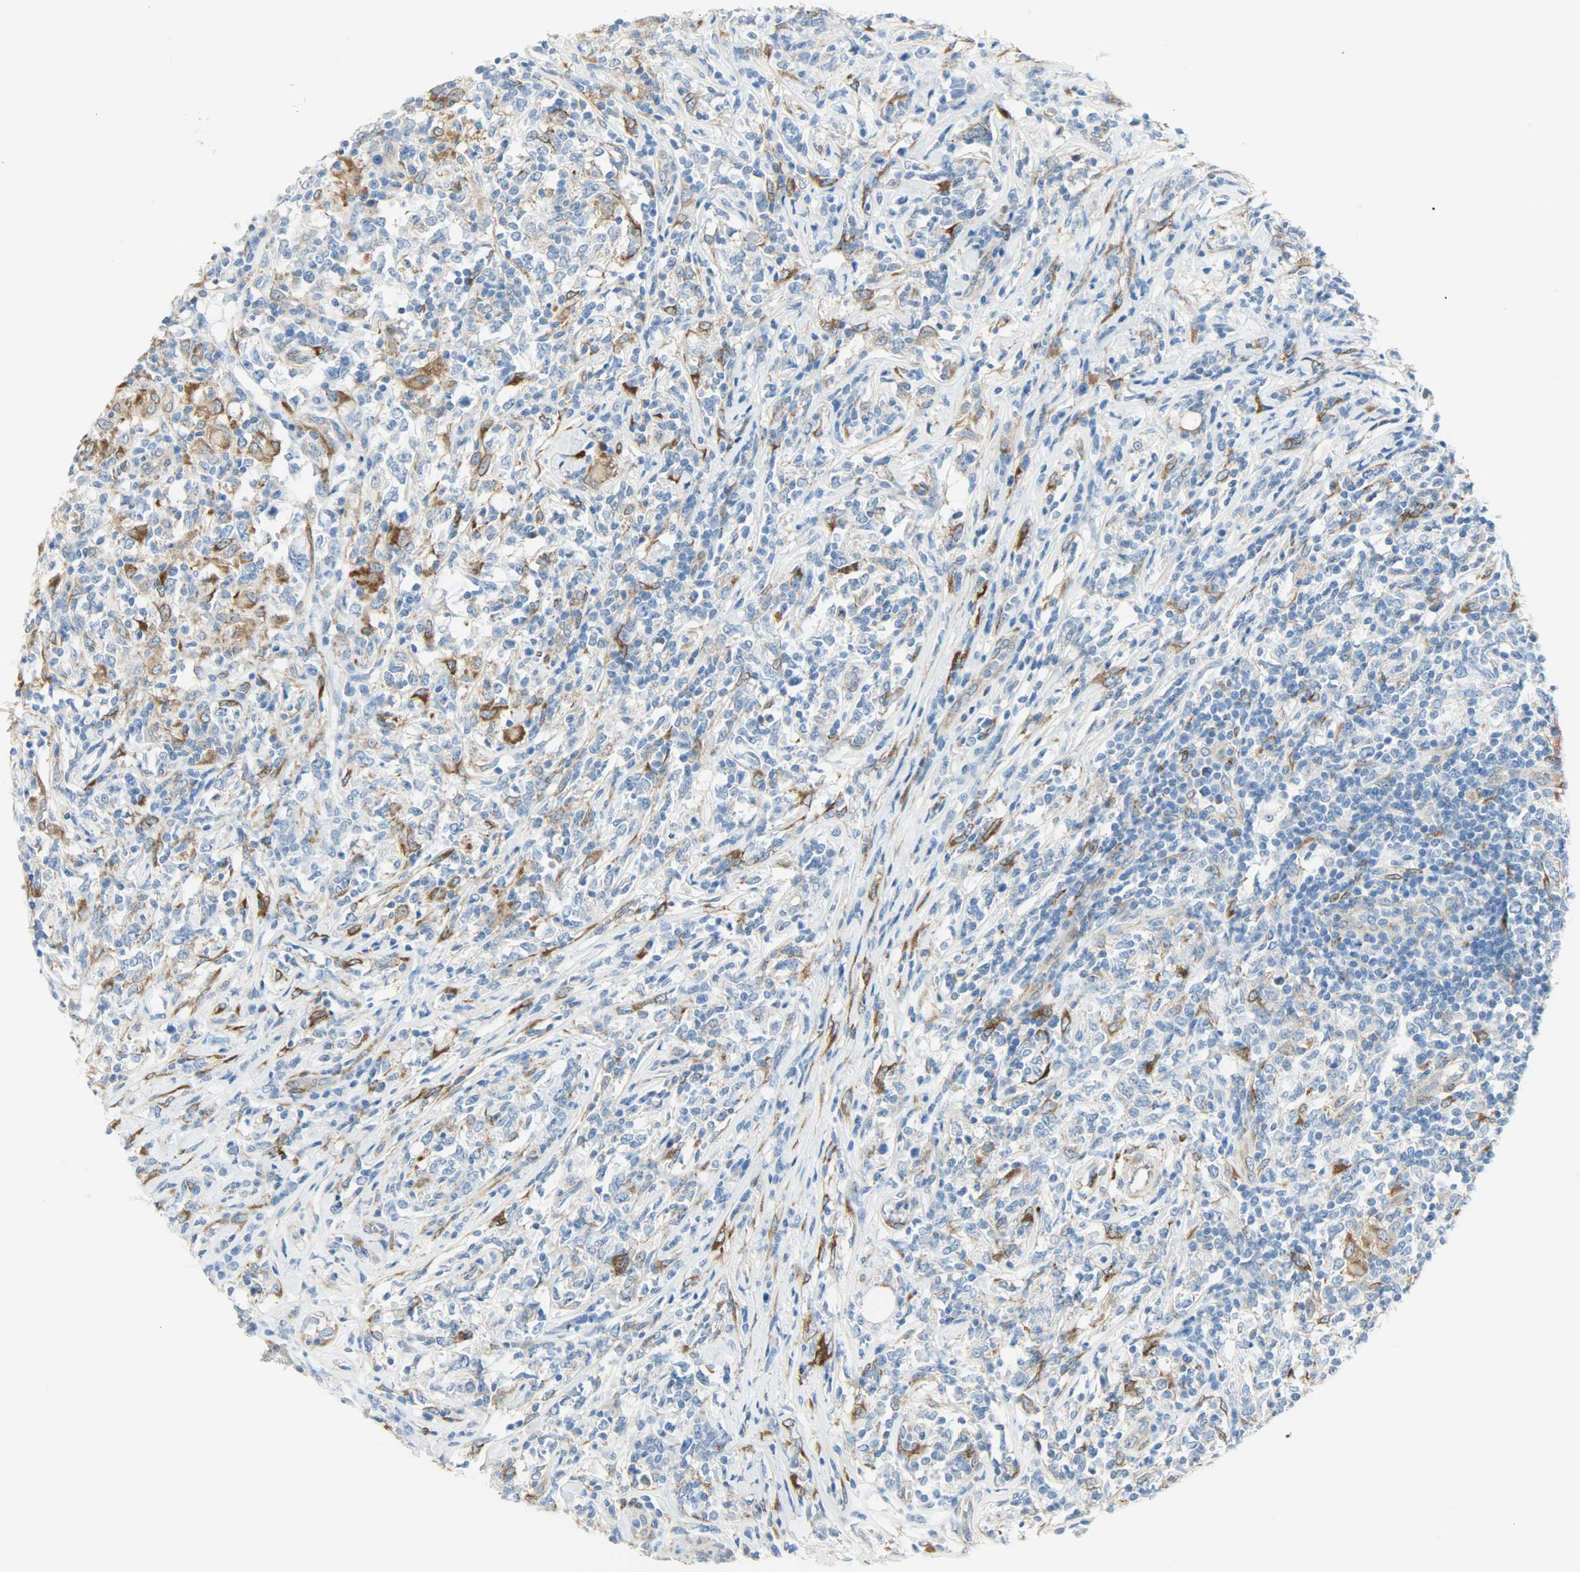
{"staining": {"intensity": "moderate", "quantity": "<25%", "location": "cytoplasmic/membranous"}, "tissue": "lymphoma", "cell_type": "Tumor cells", "image_type": "cancer", "snomed": [{"axis": "morphology", "description": "Malignant lymphoma, non-Hodgkin's type, High grade"}, {"axis": "topography", "description": "Lymph node"}], "caption": "Protein expression by immunohistochemistry (IHC) displays moderate cytoplasmic/membranous expression in approximately <25% of tumor cells in high-grade malignant lymphoma, non-Hodgkin's type. The staining was performed using DAB, with brown indicating positive protein expression. Nuclei are stained blue with hematoxylin.", "gene": "PKD2", "patient": {"sex": "female", "age": 84}}